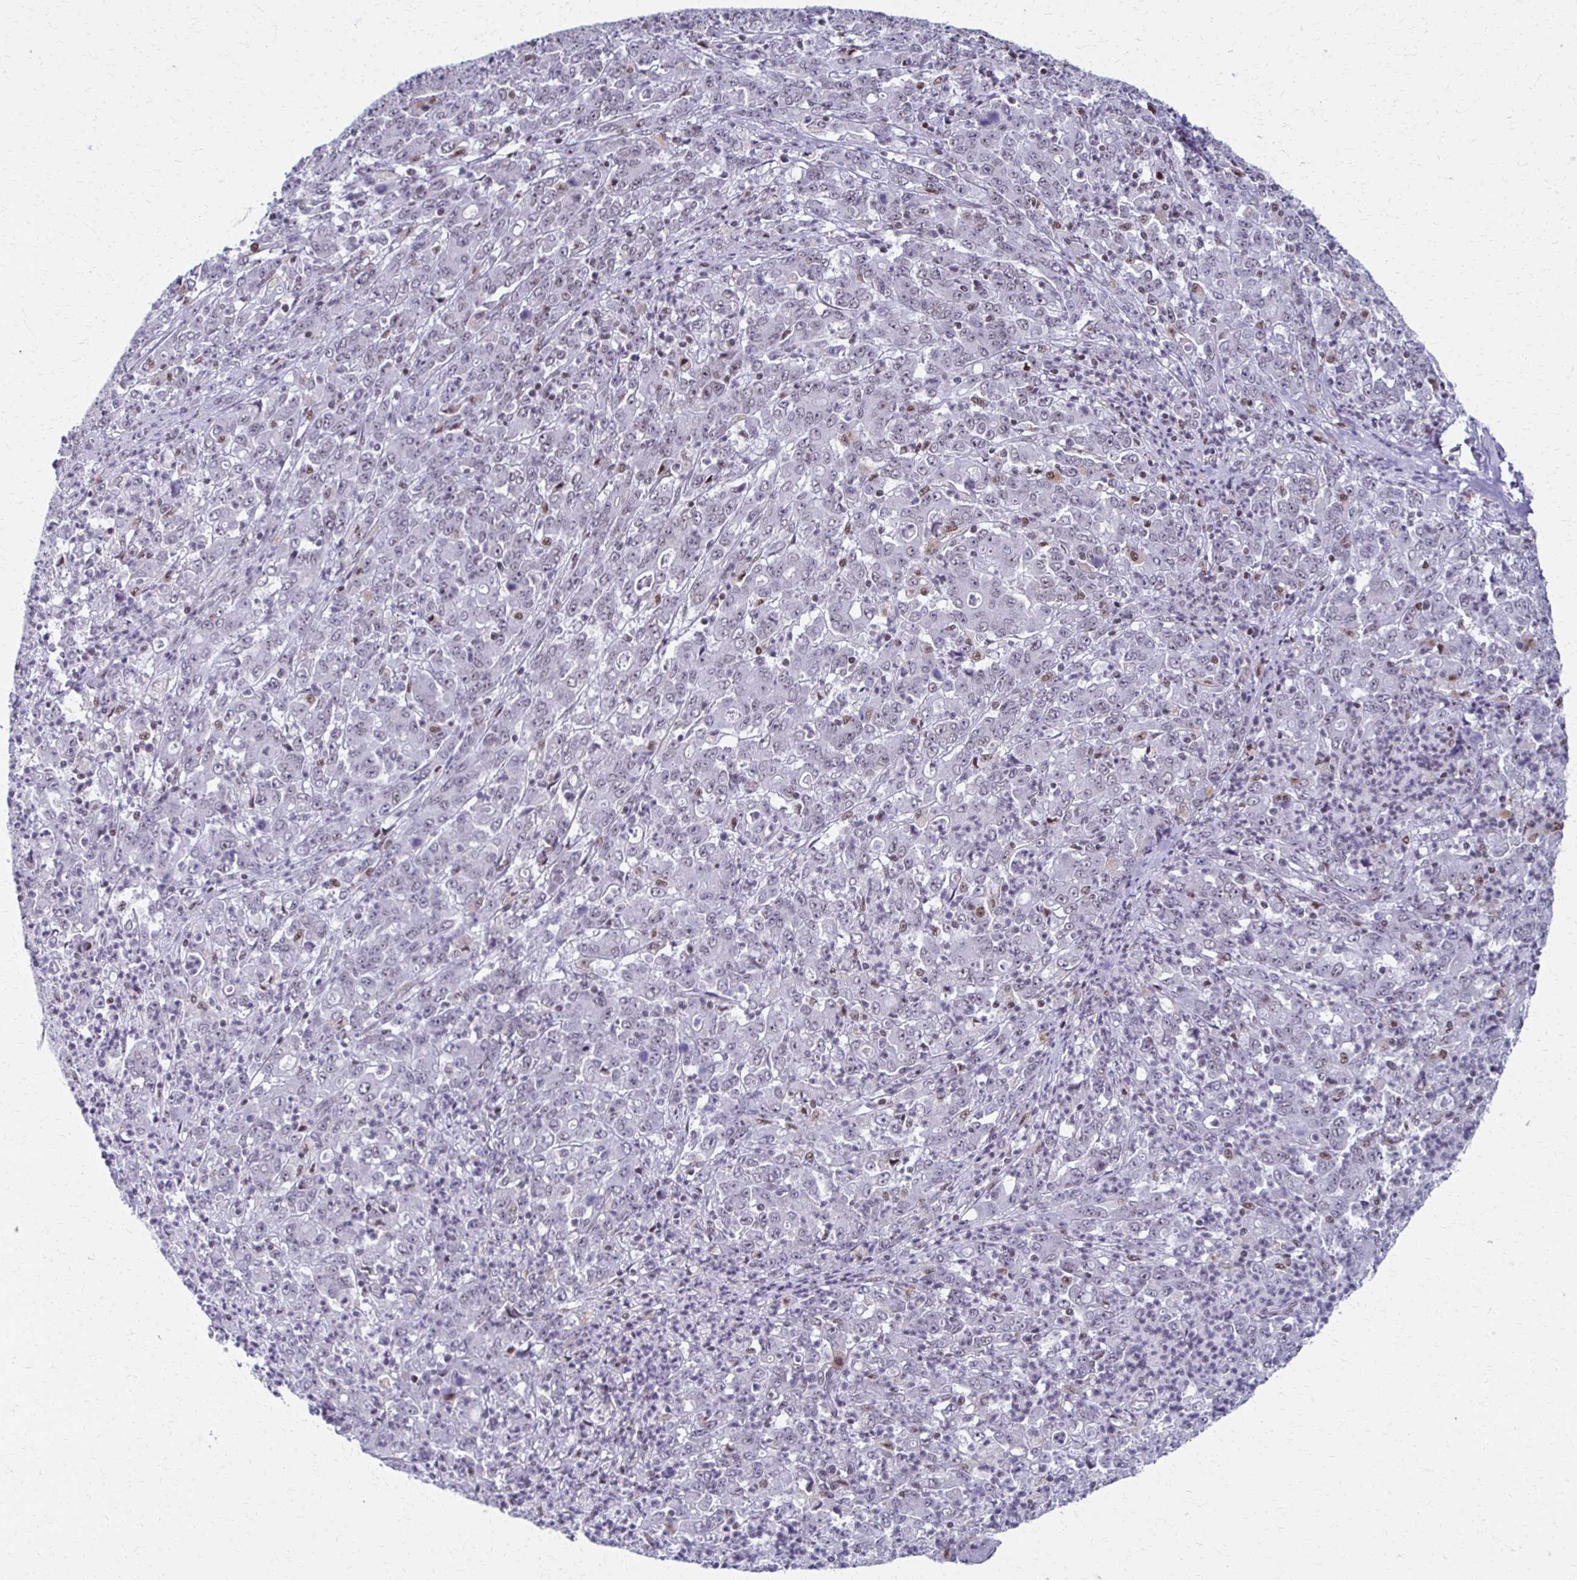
{"staining": {"intensity": "negative", "quantity": "none", "location": "none"}, "tissue": "stomach cancer", "cell_type": "Tumor cells", "image_type": "cancer", "snomed": [{"axis": "morphology", "description": "Adenocarcinoma, NOS"}, {"axis": "topography", "description": "Stomach, lower"}], "caption": "Stomach adenocarcinoma was stained to show a protein in brown. There is no significant staining in tumor cells.", "gene": "IRF7", "patient": {"sex": "female", "age": 71}}